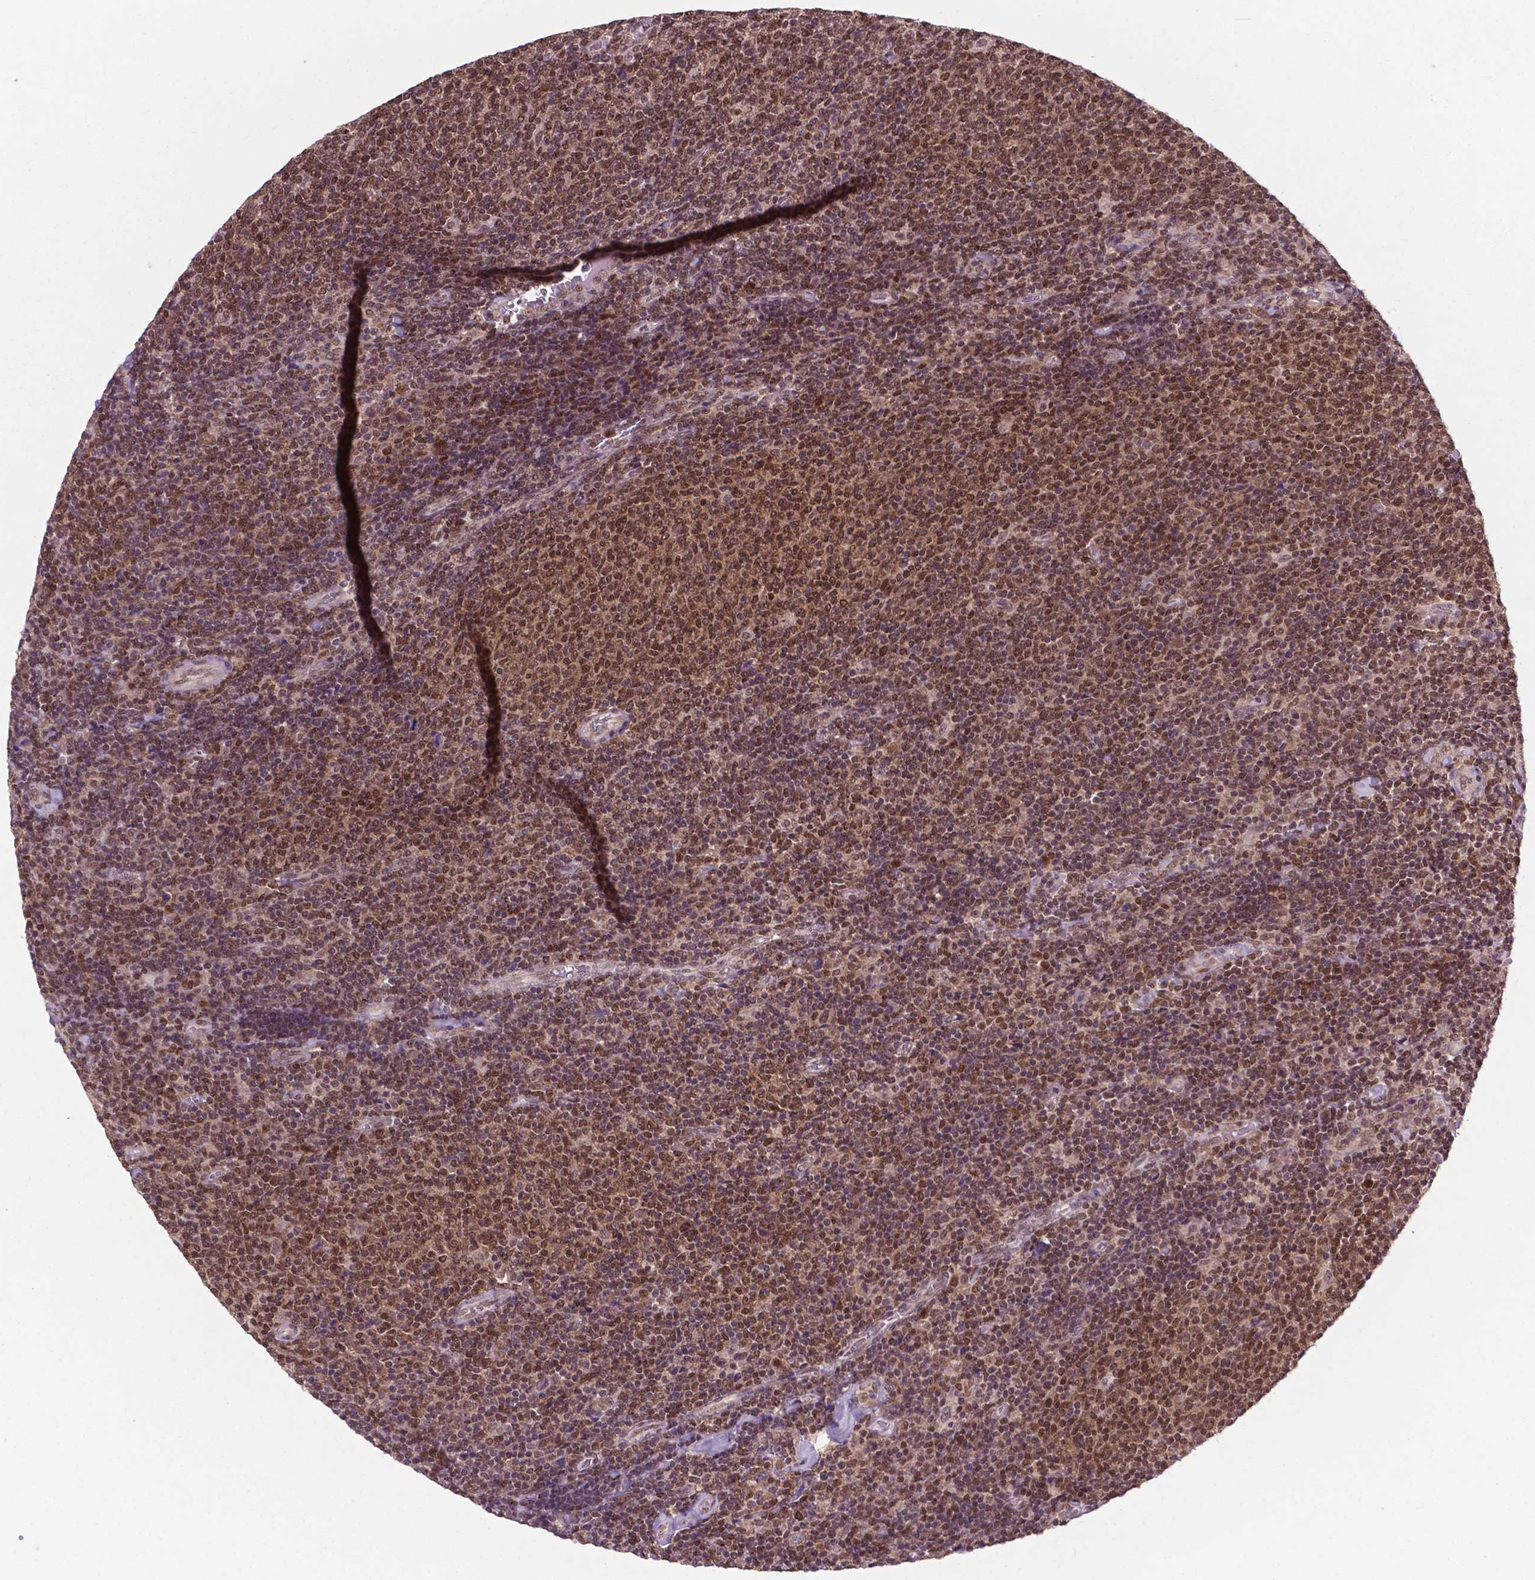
{"staining": {"intensity": "moderate", "quantity": ">75%", "location": "nuclear"}, "tissue": "lymphoma", "cell_type": "Tumor cells", "image_type": "cancer", "snomed": [{"axis": "morphology", "description": "Malignant lymphoma, non-Hodgkin's type, Low grade"}, {"axis": "topography", "description": "Lymph node"}], "caption": "Immunohistochemistry of lymphoma displays medium levels of moderate nuclear staining in approximately >75% of tumor cells.", "gene": "FAF1", "patient": {"sex": "male", "age": 52}}